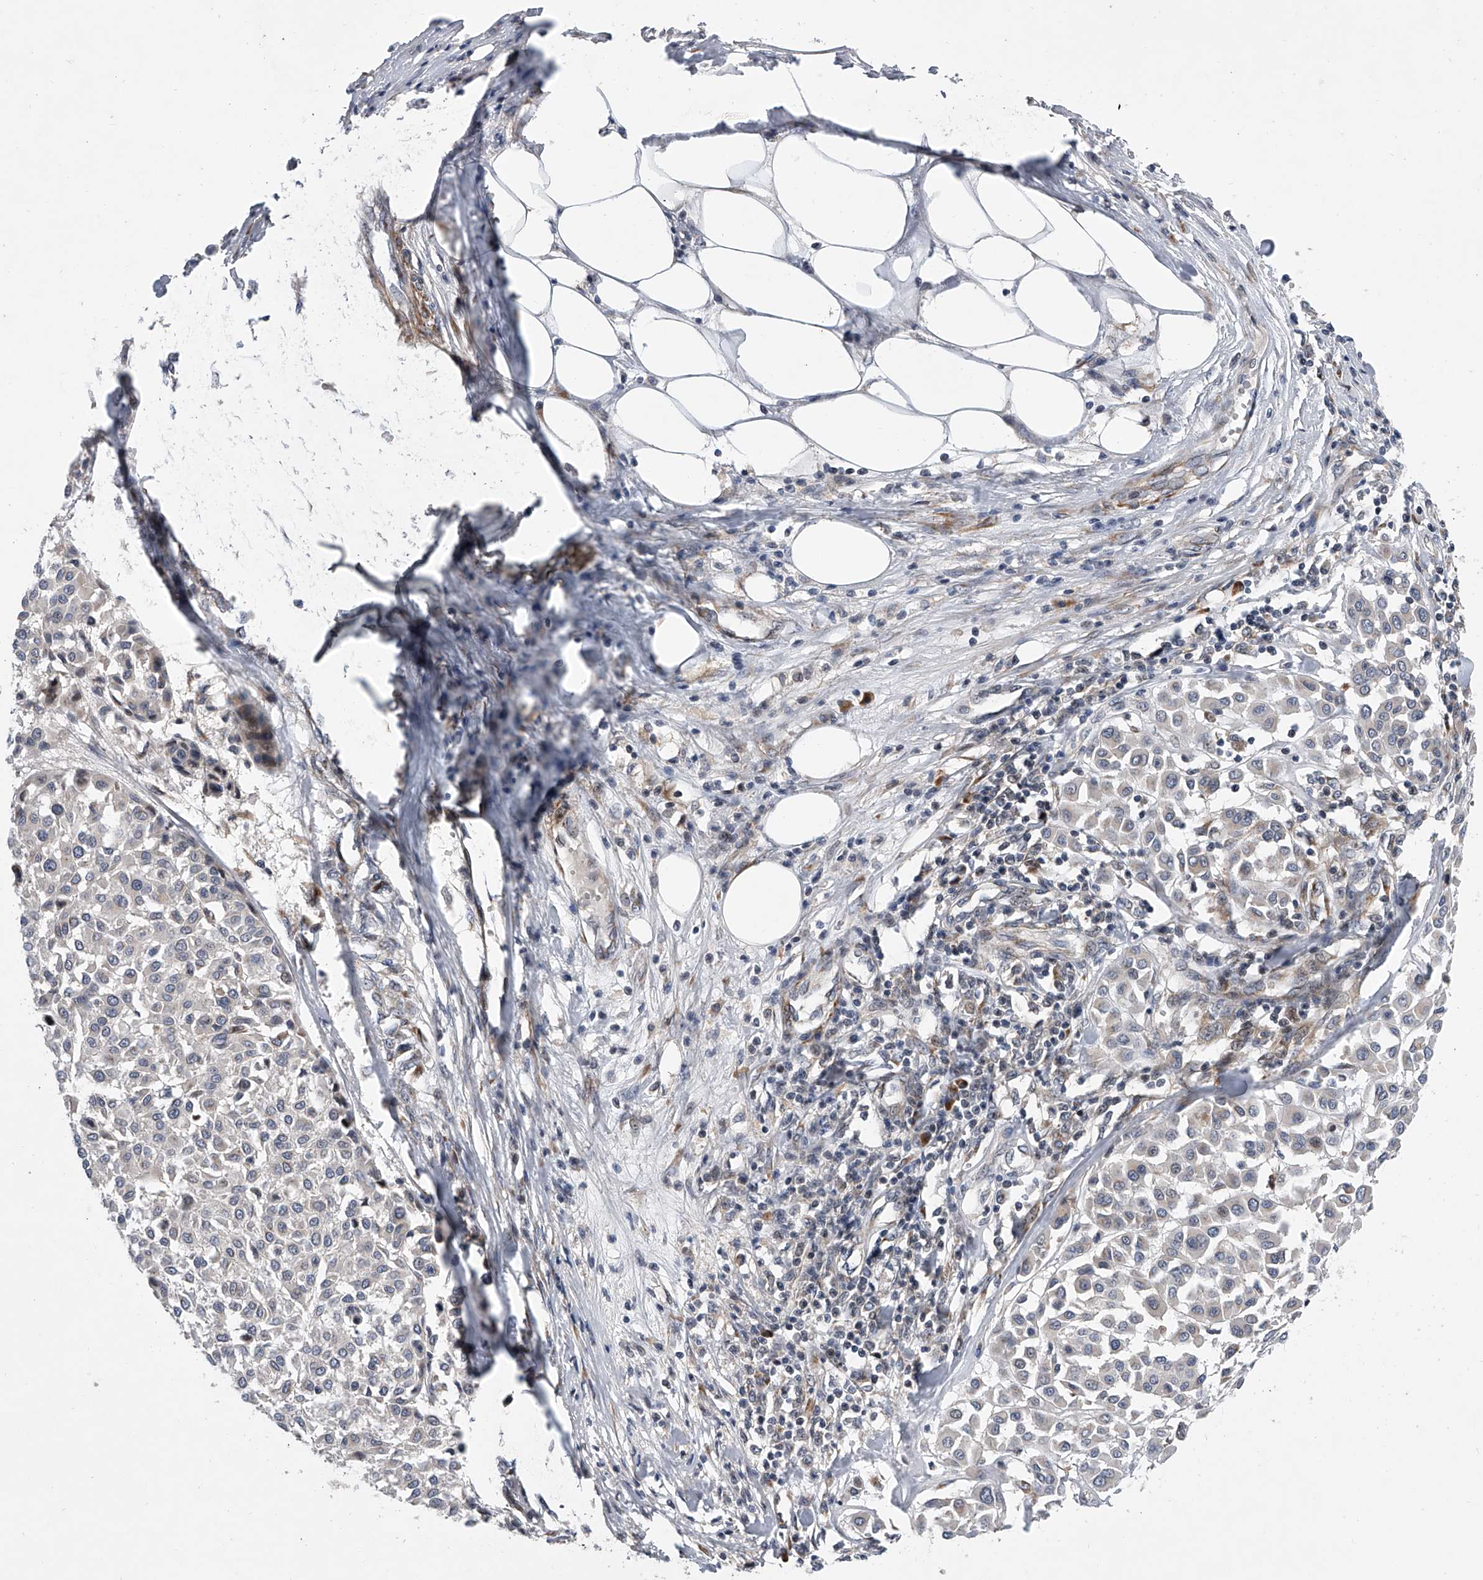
{"staining": {"intensity": "negative", "quantity": "none", "location": "none"}, "tissue": "melanoma", "cell_type": "Tumor cells", "image_type": "cancer", "snomed": [{"axis": "morphology", "description": "Malignant melanoma, Metastatic site"}, {"axis": "topography", "description": "Soft tissue"}], "caption": "High power microscopy image of an immunohistochemistry (IHC) image of malignant melanoma (metastatic site), revealing no significant staining in tumor cells.", "gene": "DLGAP2", "patient": {"sex": "male", "age": 41}}